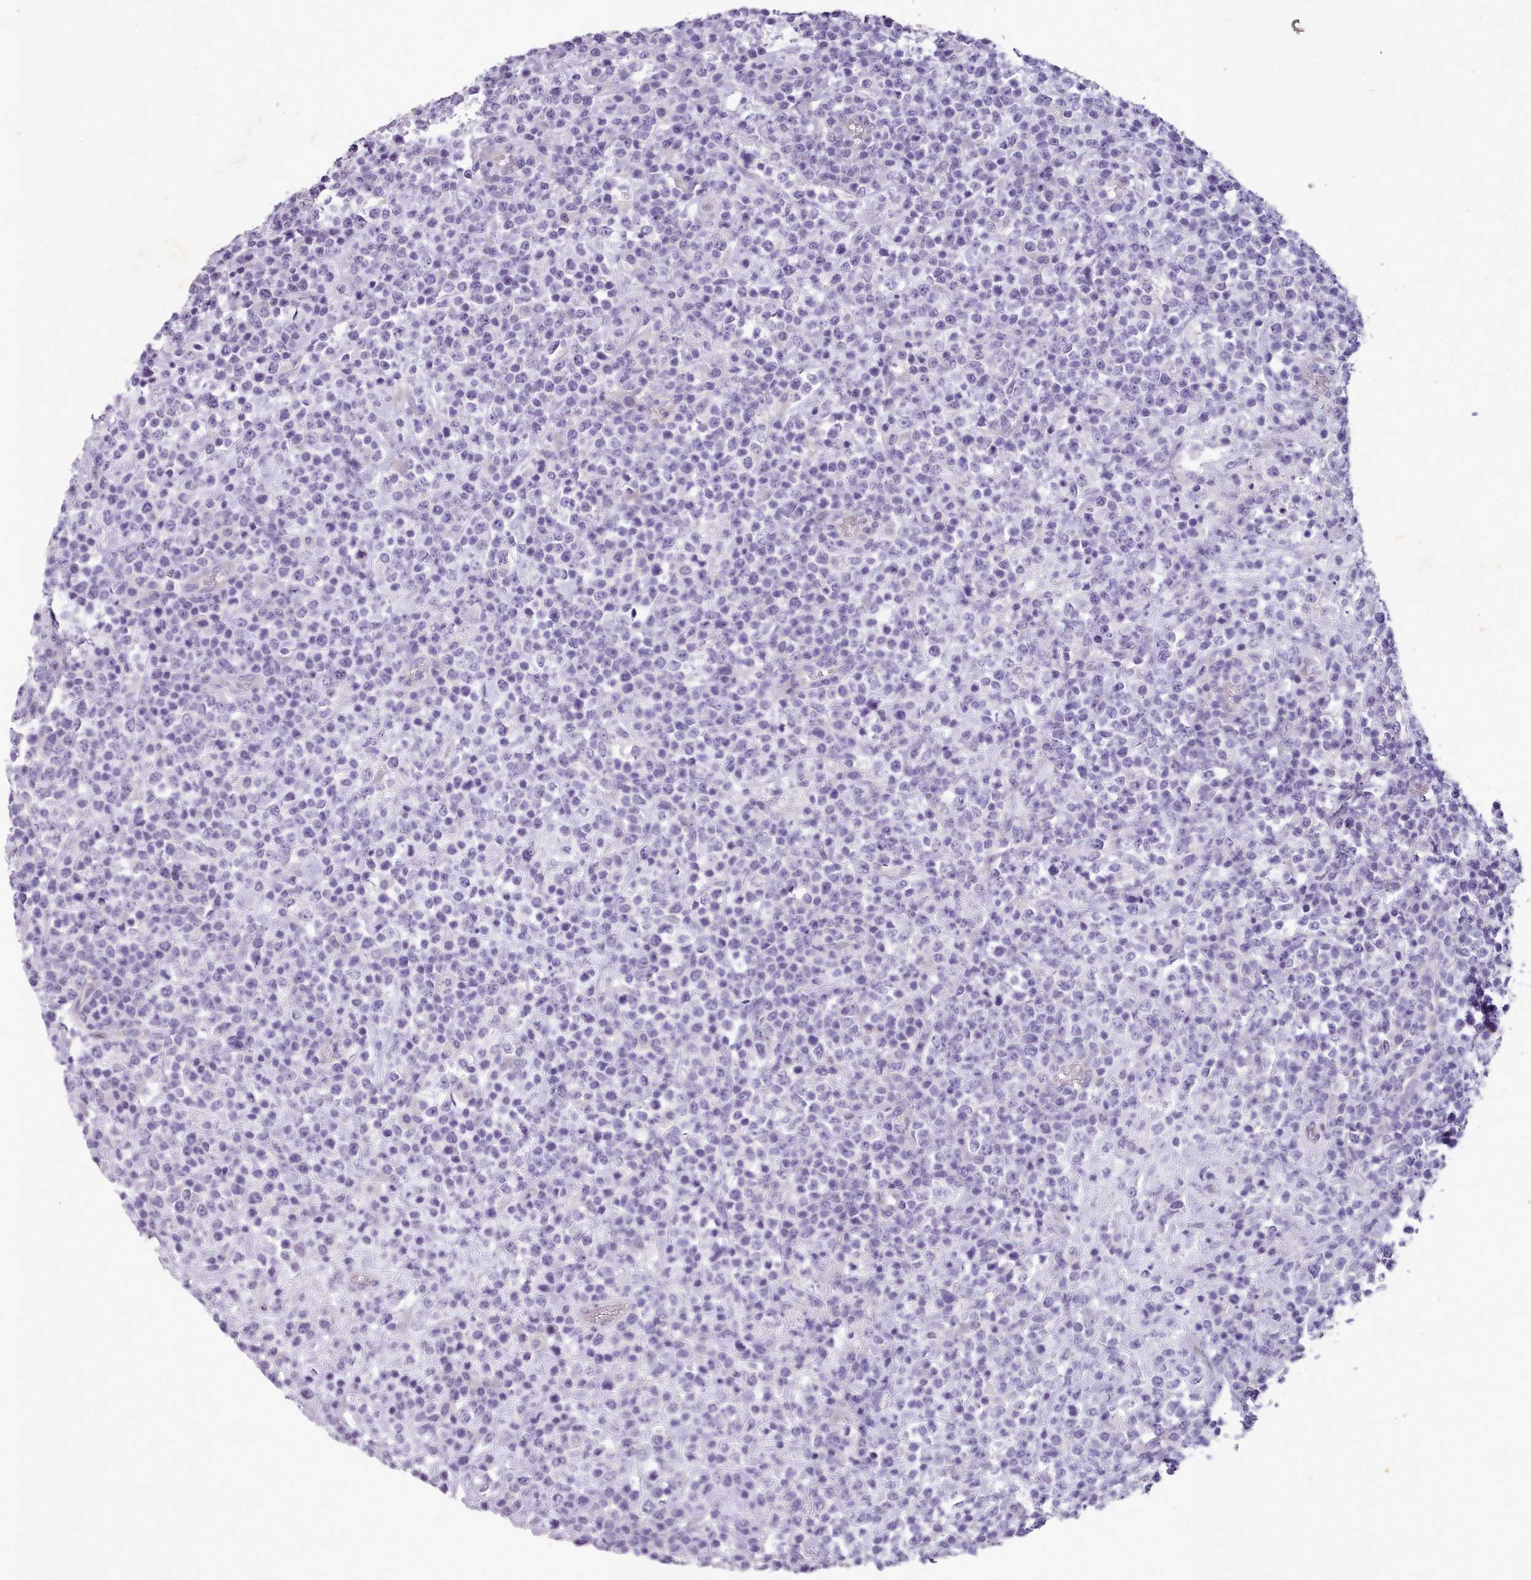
{"staining": {"intensity": "negative", "quantity": "none", "location": "none"}, "tissue": "lymphoma", "cell_type": "Tumor cells", "image_type": "cancer", "snomed": [{"axis": "morphology", "description": "Malignant lymphoma, non-Hodgkin's type, High grade"}, {"axis": "topography", "description": "Colon"}], "caption": "A high-resolution photomicrograph shows immunohistochemistry staining of lymphoma, which shows no significant expression in tumor cells.", "gene": "KCNT2", "patient": {"sex": "female", "age": 53}}